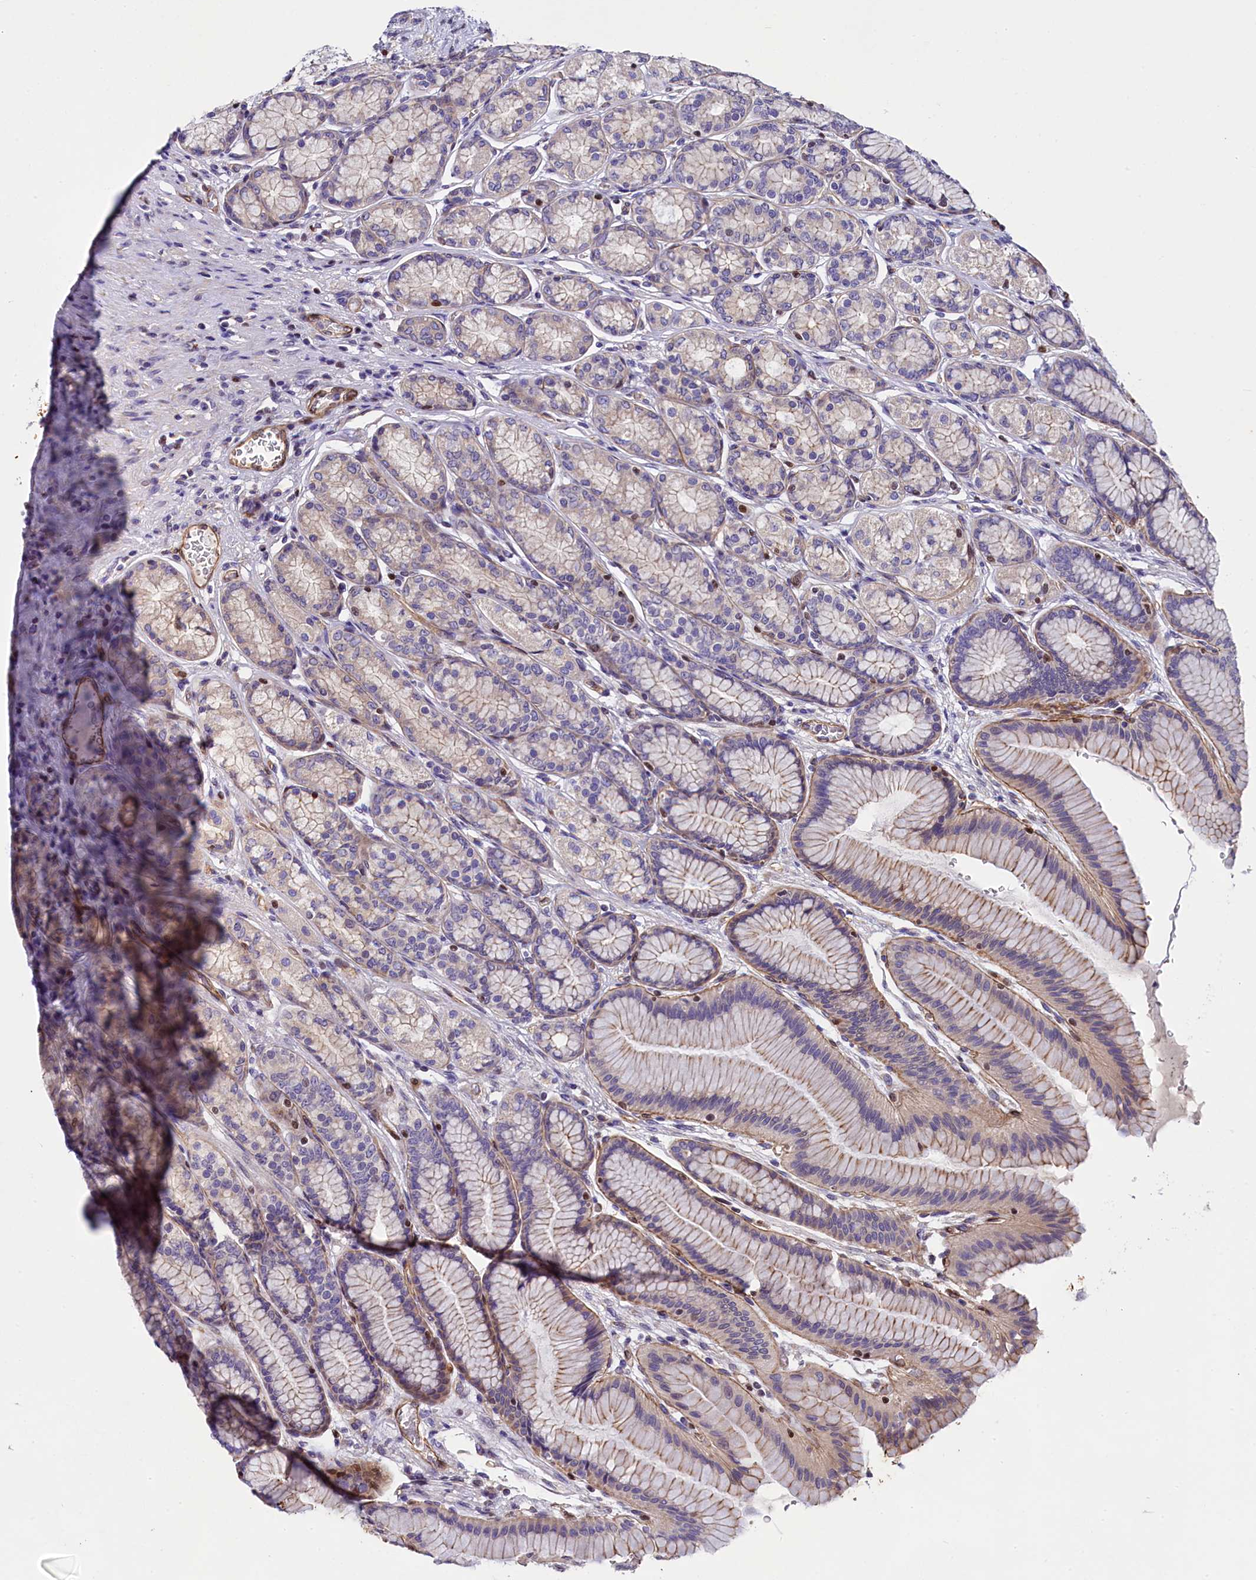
{"staining": {"intensity": "moderate", "quantity": "<25%", "location": "cytoplasmic/membranous"}, "tissue": "stomach", "cell_type": "Glandular cells", "image_type": "normal", "snomed": [{"axis": "morphology", "description": "Normal tissue, NOS"}, {"axis": "morphology", "description": "Adenocarcinoma, NOS"}, {"axis": "morphology", "description": "Adenocarcinoma, High grade"}, {"axis": "topography", "description": "Stomach, upper"}, {"axis": "topography", "description": "Stomach"}], "caption": "The image reveals immunohistochemical staining of benign stomach. There is moderate cytoplasmic/membranous positivity is seen in approximately <25% of glandular cells. The staining was performed using DAB to visualize the protein expression in brown, while the nuclei were stained in blue with hematoxylin (Magnification: 20x).", "gene": "SP4", "patient": {"sex": "female", "age": 65}}